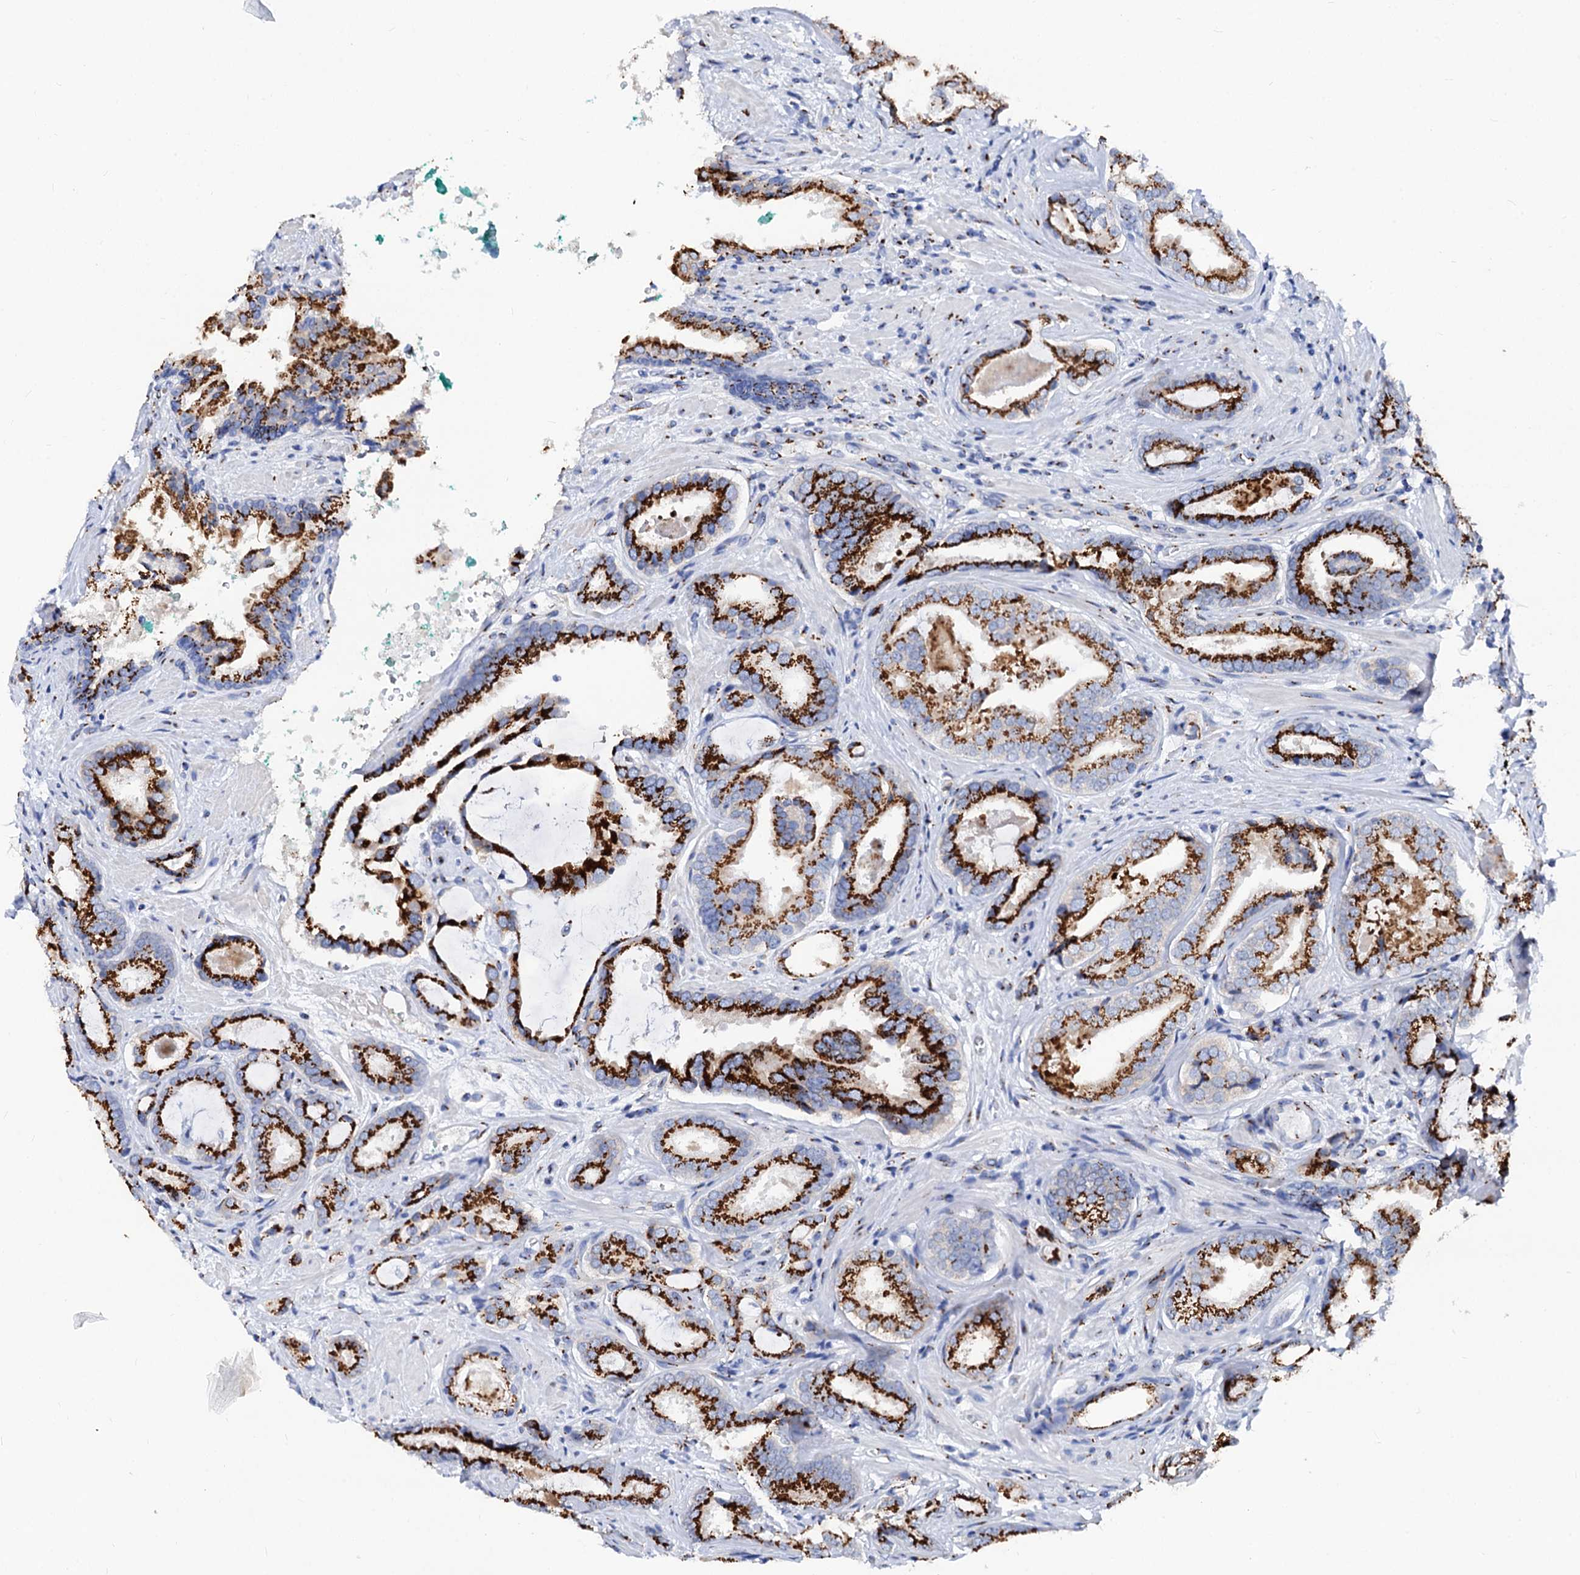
{"staining": {"intensity": "strong", "quantity": ">75%", "location": "cytoplasmic/membranous"}, "tissue": "prostate cancer", "cell_type": "Tumor cells", "image_type": "cancer", "snomed": [{"axis": "morphology", "description": "Adenocarcinoma, High grade"}, {"axis": "topography", "description": "Prostate"}], "caption": "Immunohistochemical staining of prostate cancer displays high levels of strong cytoplasmic/membranous protein positivity in about >75% of tumor cells.", "gene": "TM9SF3", "patient": {"sex": "male", "age": 60}}